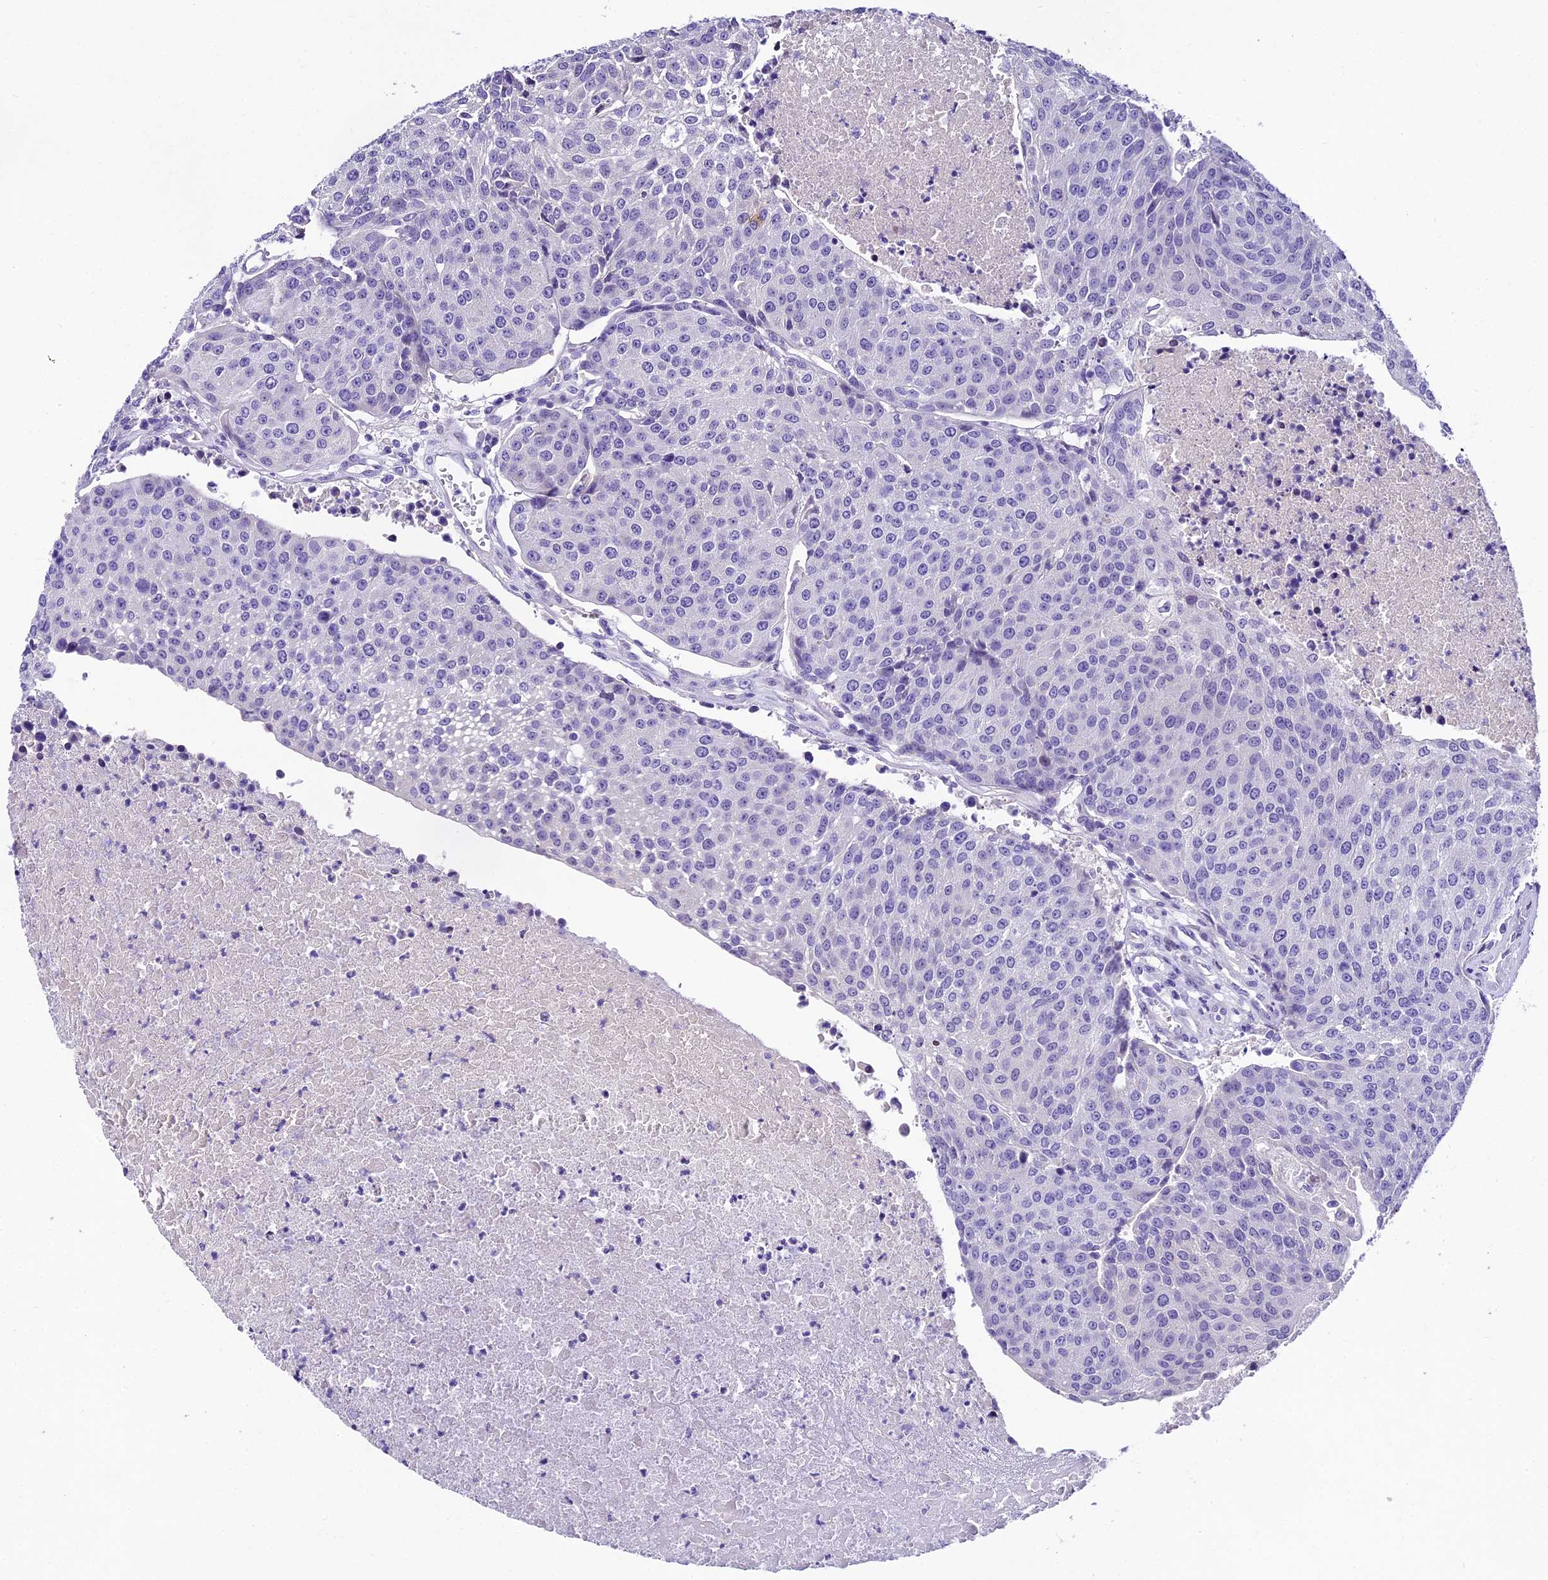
{"staining": {"intensity": "negative", "quantity": "none", "location": "none"}, "tissue": "urothelial cancer", "cell_type": "Tumor cells", "image_type": "cancer", "snomed": [{"axis": "morphology", "description": "Urothelial carcinoma, High grade"}, {"axis": "topography", "description": "Urinary bladder"}], "caption": "This is an immunohistochemistry (IHC) micrograph of human urothelial carcinoma (high-grade). There is no expression in tumor cells.", "gene": "IFT140", "patient": {"sex": "female", "age": 85}}